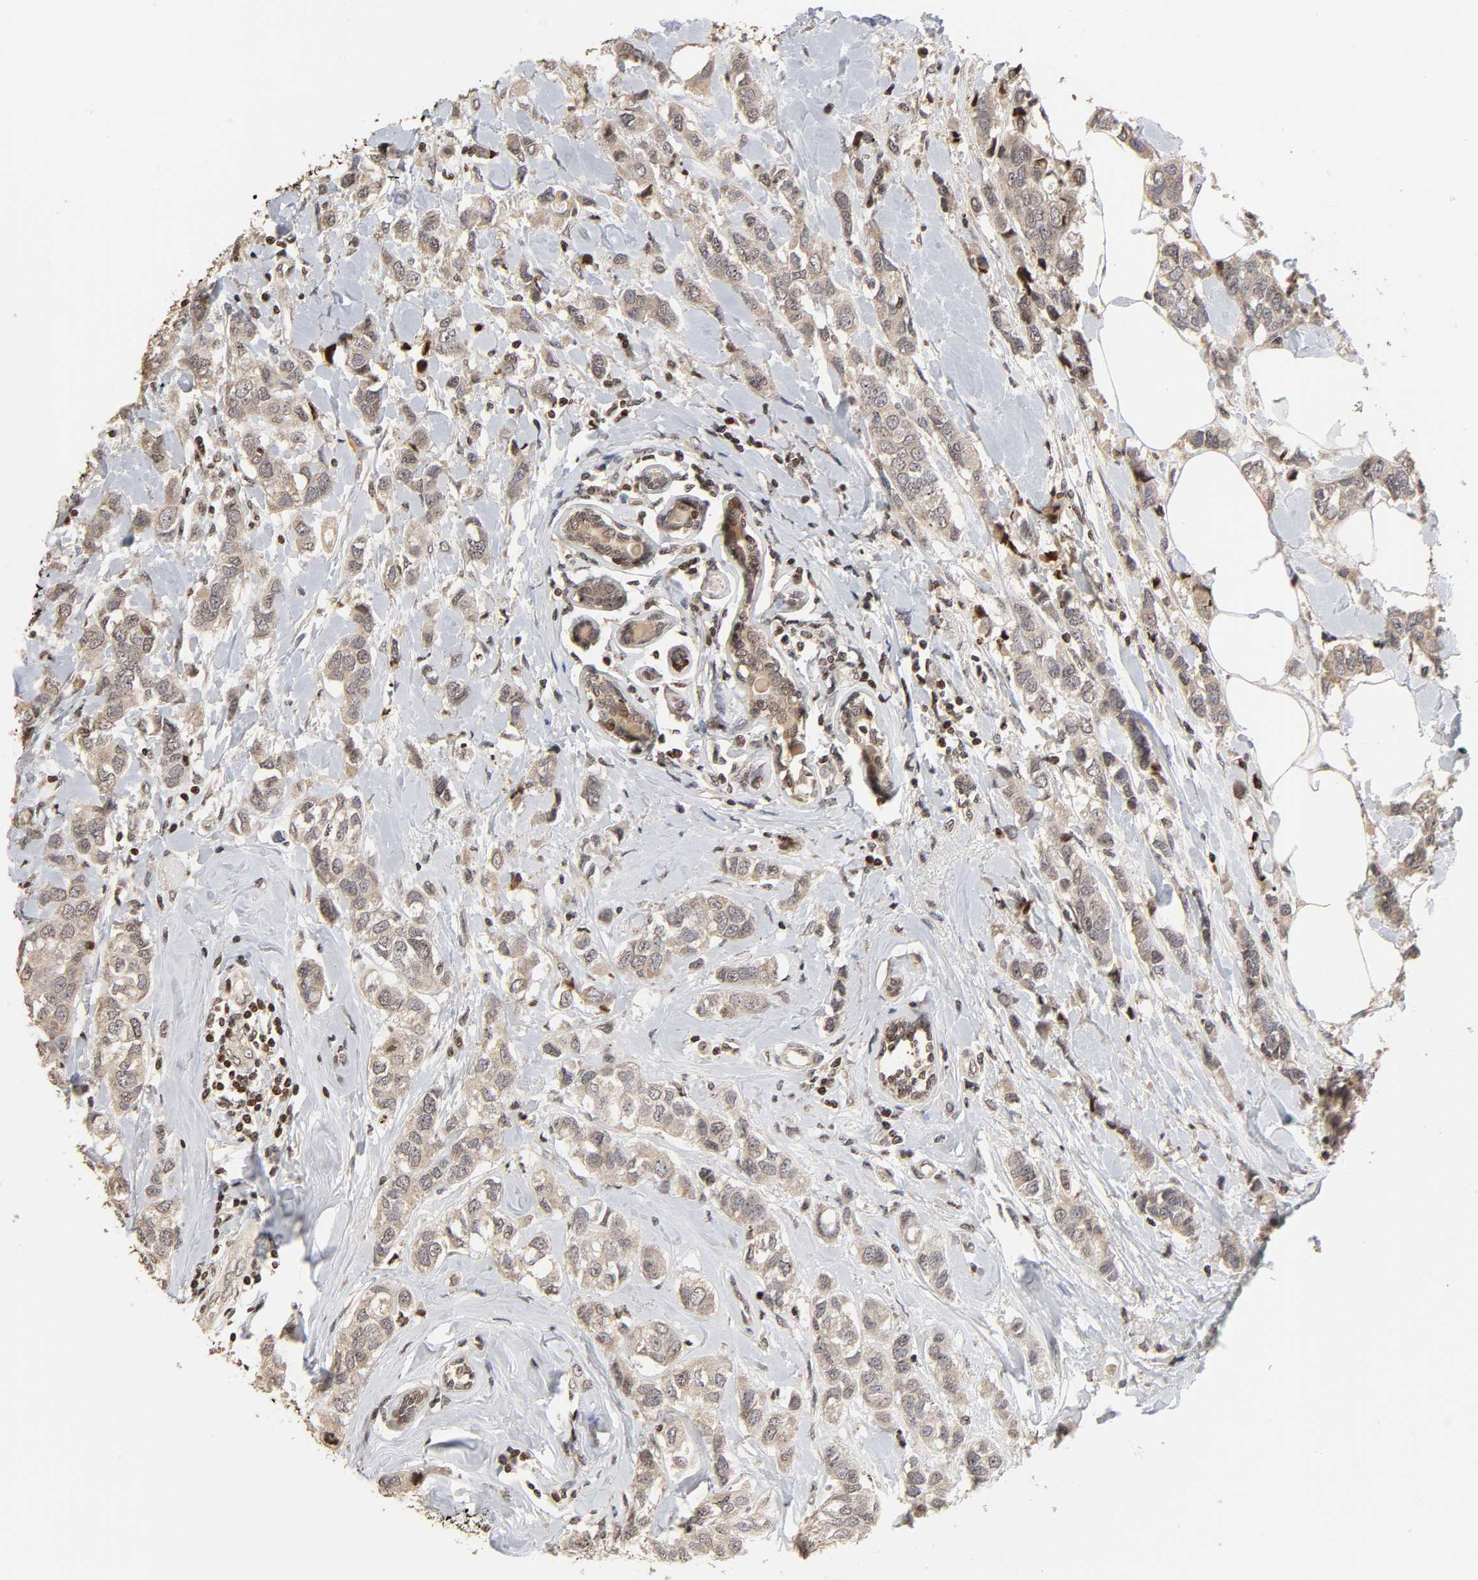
{"staining": {"intensity": "moderate", "quantity": ">75%", "location": "cytoplasmic/membranous"}, "tissue": "breast cancer", "cell_type": "Tumor cells", "image_type": "cancer", "snomed": [{"axis": "morphology", "description": "Duct carcinoma"}, {"axis": "topography", "description": "Breast"}], "caption": "IHC histopathology image of breast cancer stained for a protein (brown), which displays medium levels of moderate cytoplasmic/membranous staining in about >75% of tumor cells.", "gene": "ZNF473", "patient": {"sex": "female", "age": 50}}